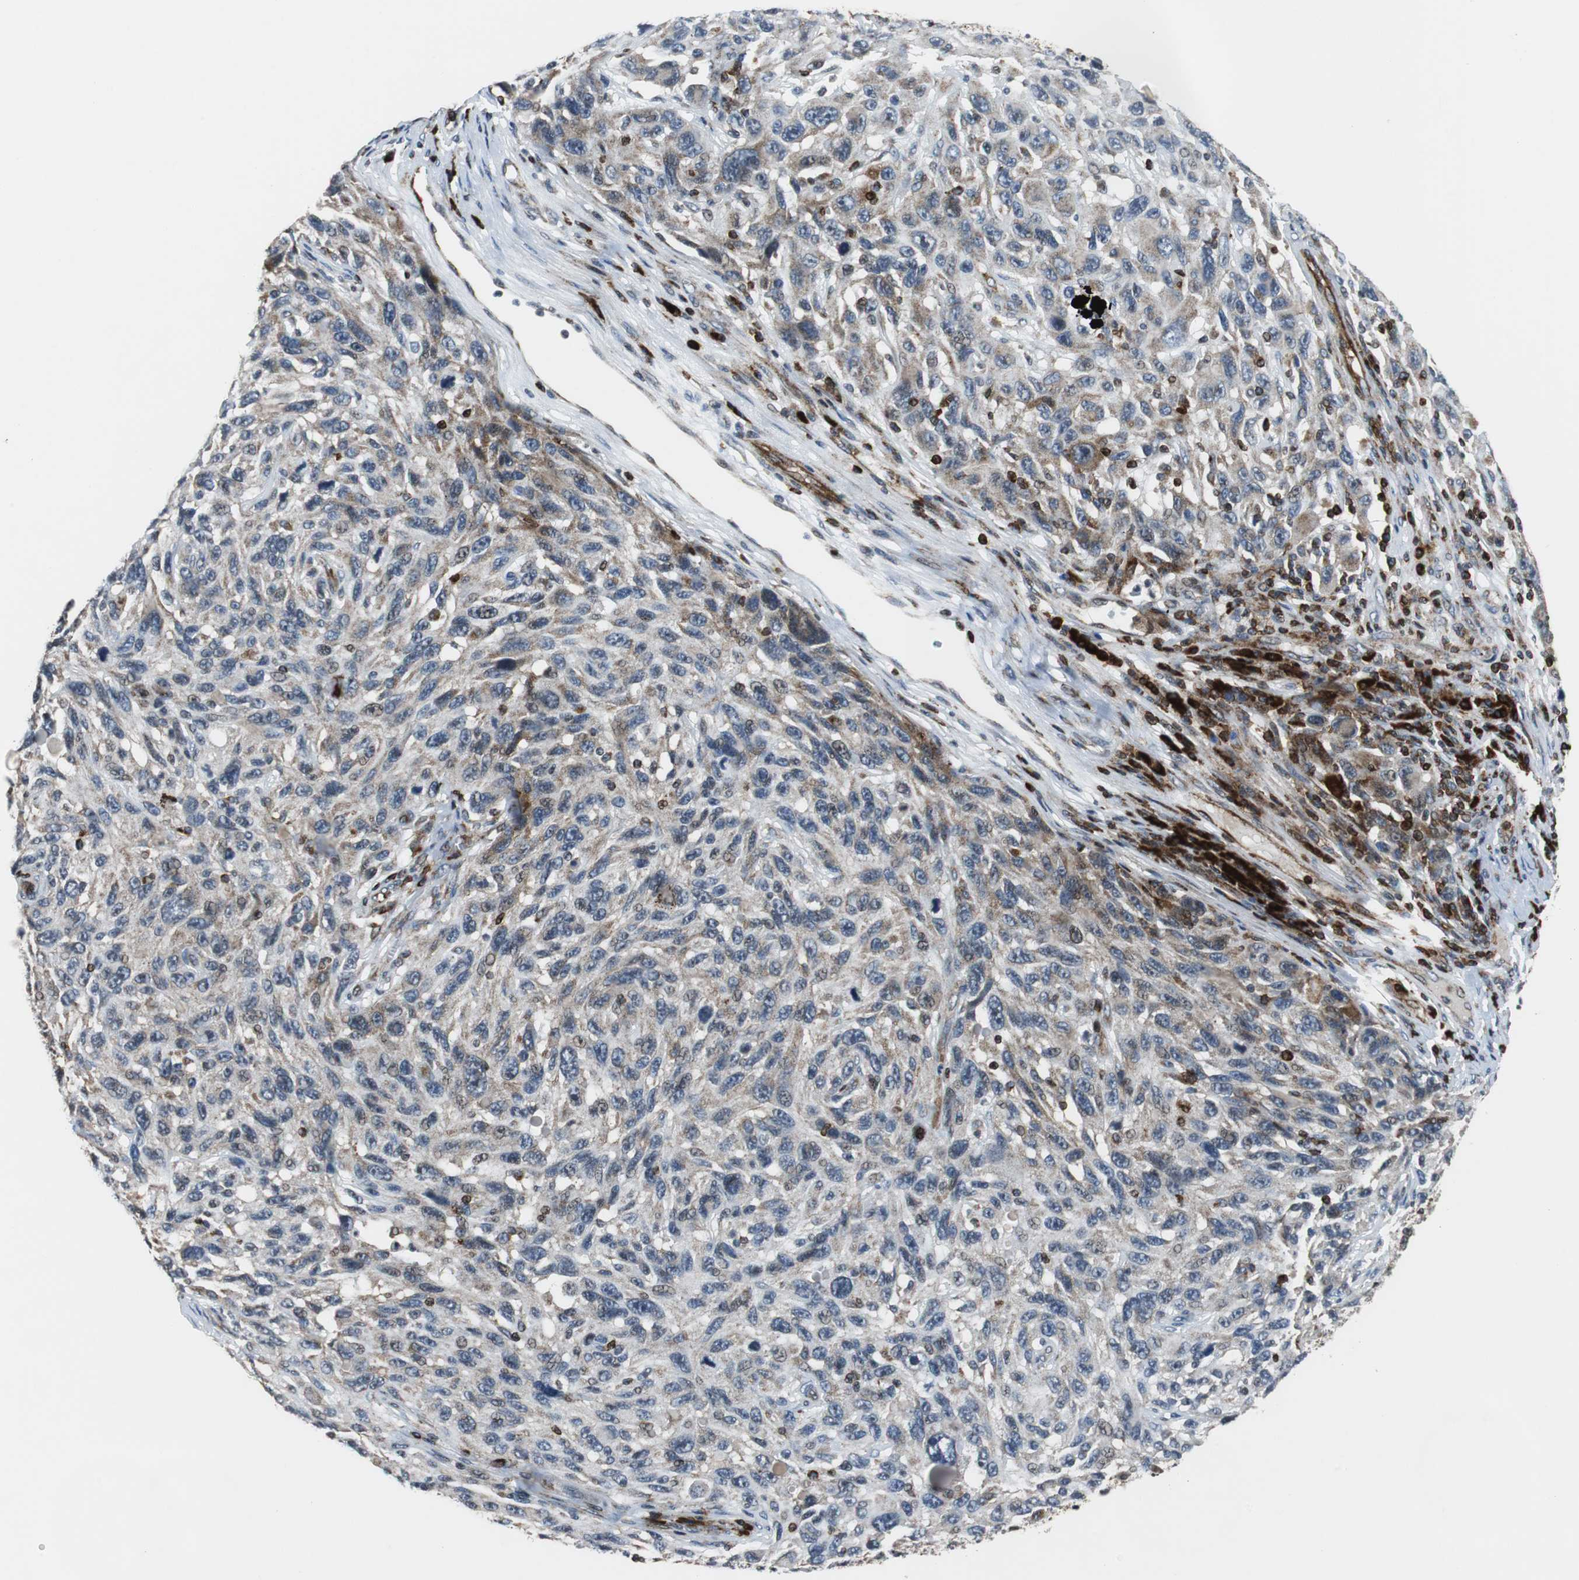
{"staining": {"intensity": "negative", "quantity": "none", "location": "none"}, "tissue": "melanoma", "cell_type": "Tumor cells", "image_type": "cancer", "snomed": [{"axis": "morphology", "description": "Malignant melanoma, NOS"}, {"axis": "topography", "description": "Skin"}], "caption": "This is an immunohistochemistry histopathology image of human melanoma. There is no expression in tumor cells.", "gene": "TUBA4A", "patient": {"sex": "male", "age": 53}}